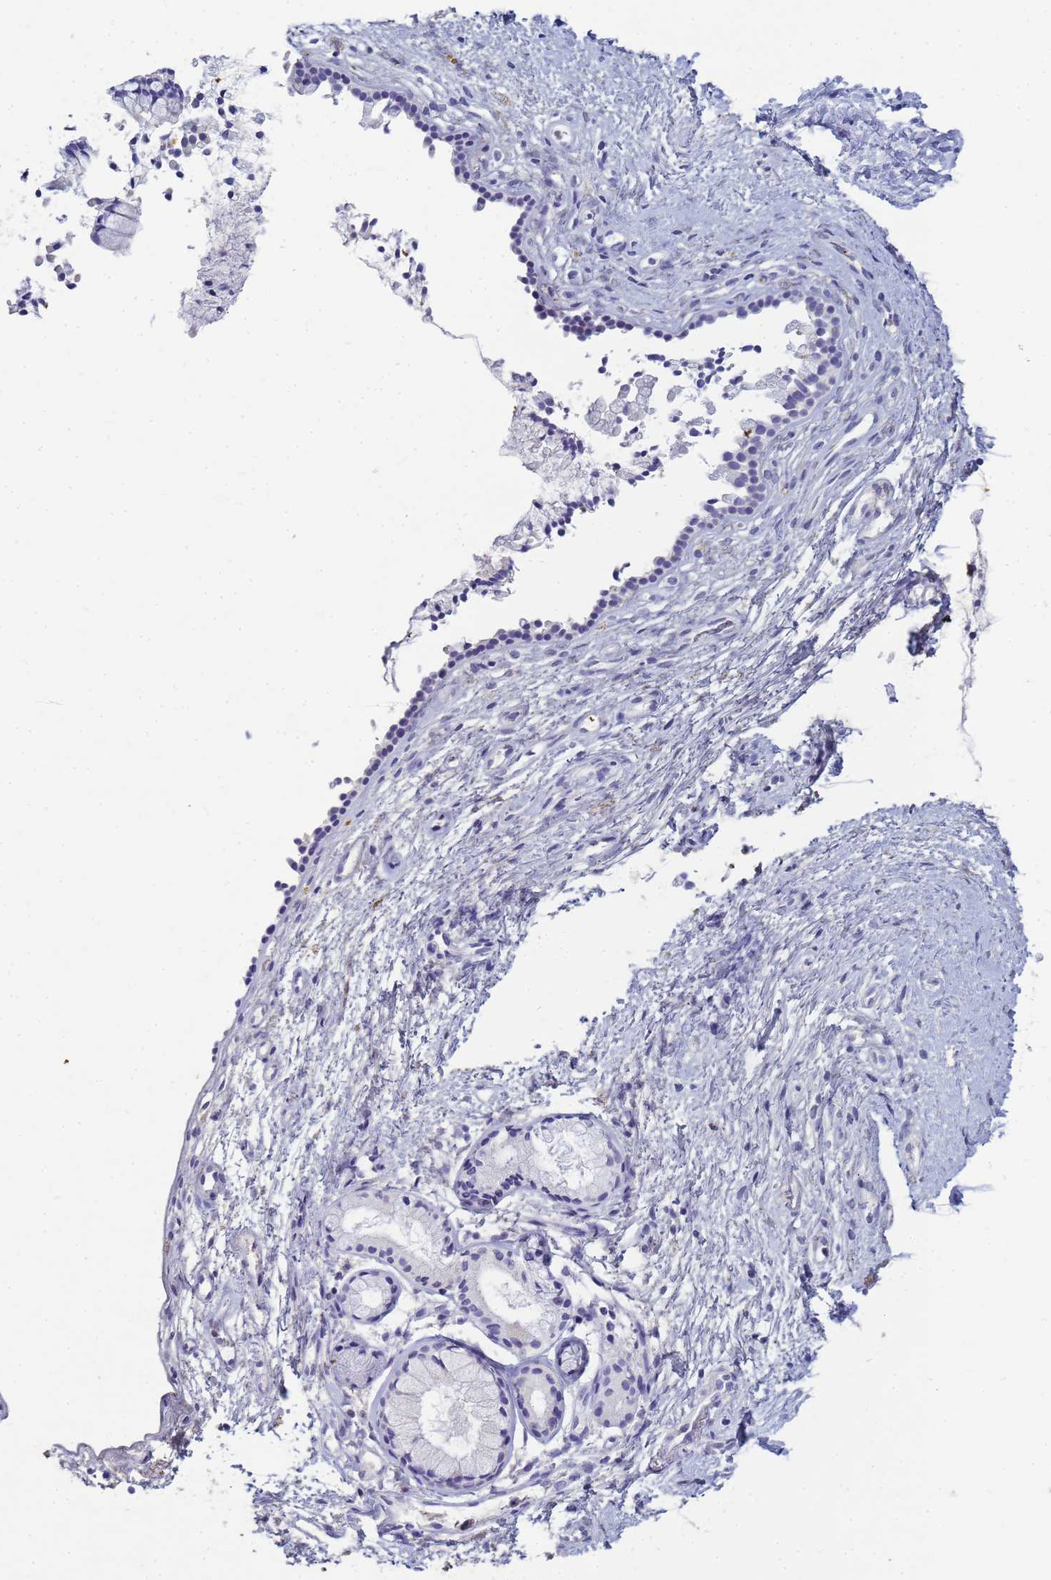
{"staining": {"intensity": "negative", "quantity": "none", "location": "none"}, "tissue": "nasopharynx", "cell_type": "Respiratory epithelial cells", "image_type": "normal", "snomed": [{"axis": "morphology", "description": "Normal tissue, NOS"}, {"axis": "topography", "description": "Nasopharynx"}], "caption": "A high-resolution histopathology image shows IHC staining of normal nasopharynx, which exhibits no significant positivity in respiratory epithelial cells.", "gene": "B3GNT8", "patient": {"sex": "male", "age": 82}}